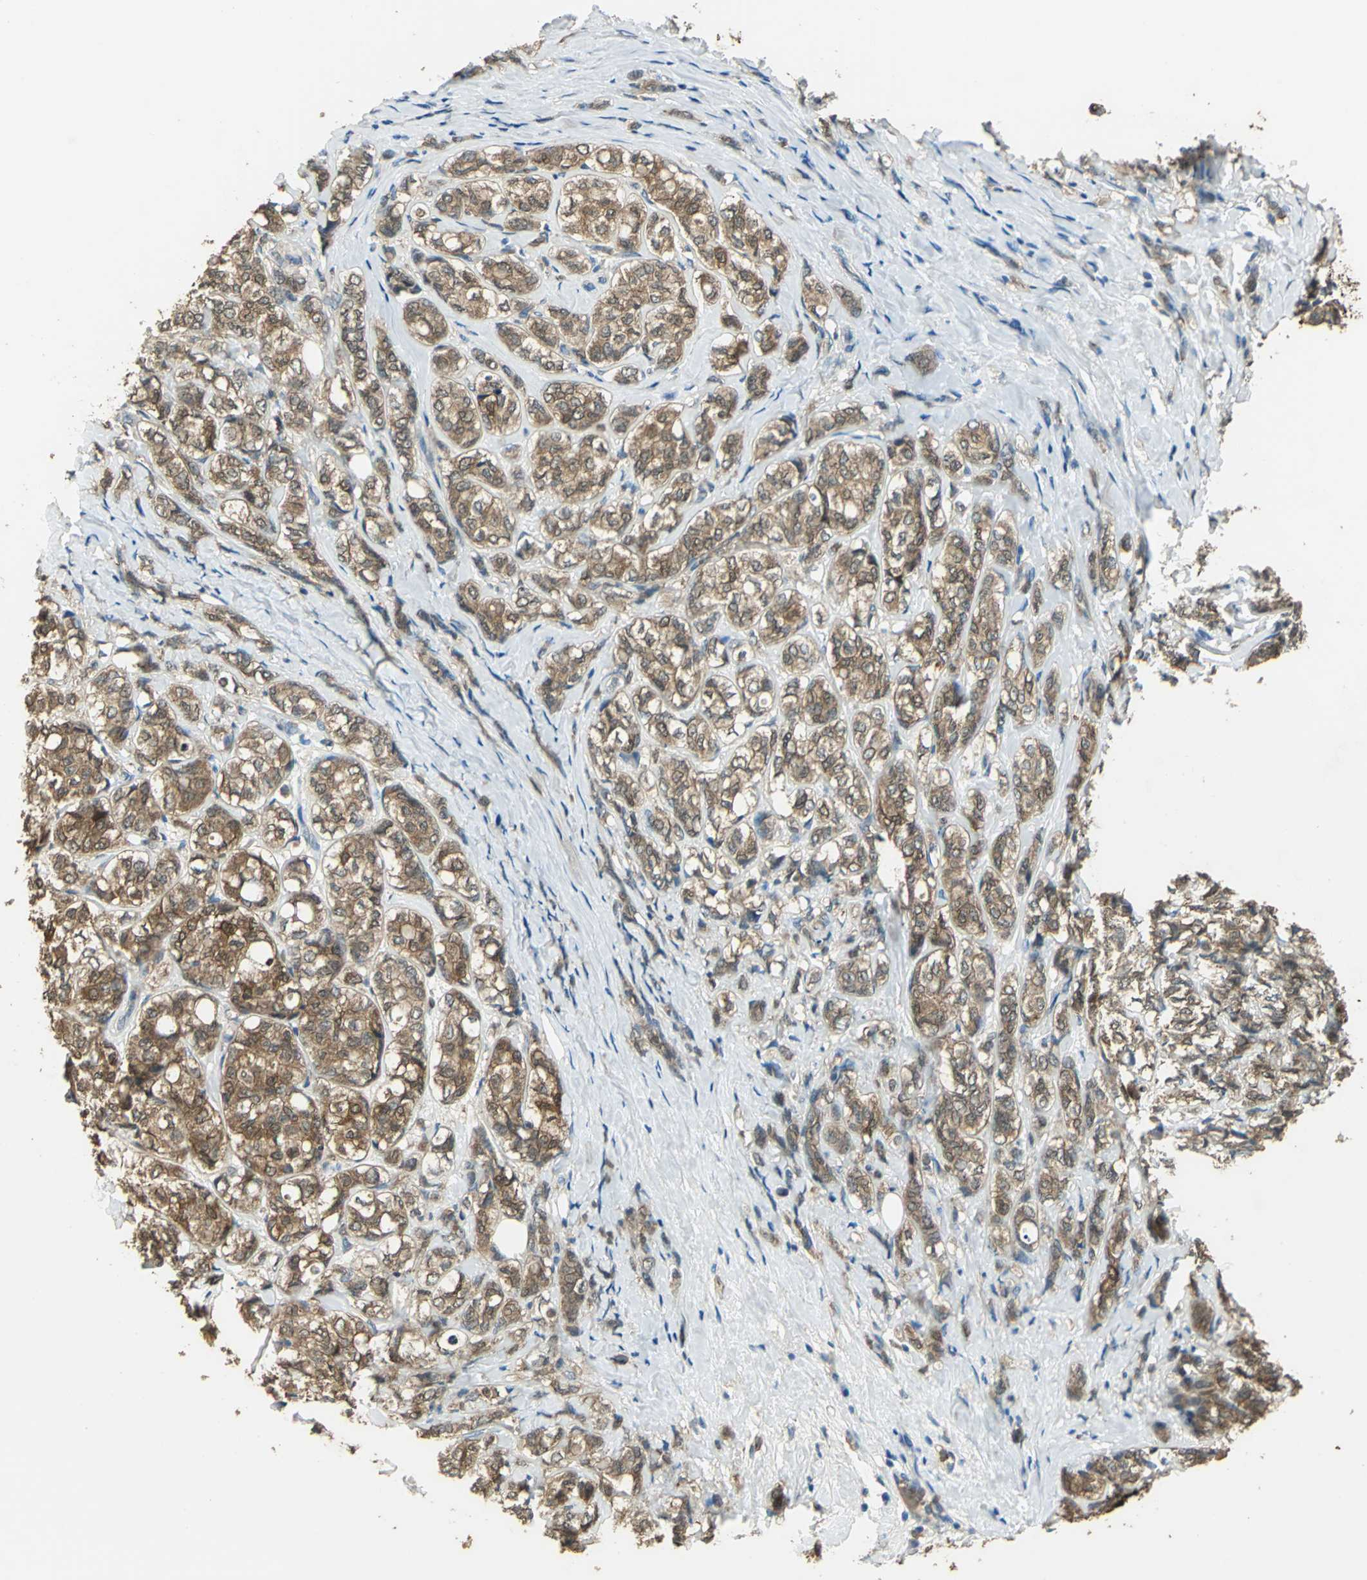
{"staining": {"intensity": "moderate", "quantity": ">75%", "location": "cytoplasmic/membranous,nuclear"}, "tissue": "breast cancer", "cell_type": "Tumor cells", "image_type": "cancer", "snomed": [{"axis": "morphology", "description": "Lobular carcinoma"}, {"axis": "topography", "description": "Breast"}], "caption": "A micrograph of breast cancer stained for a protein exhibits moderate cytoplasmic/membranous and nuclear brown staining in tumor cells.", "gene": "DDAH1", "patient": {"sex": "female", "age": 60}}